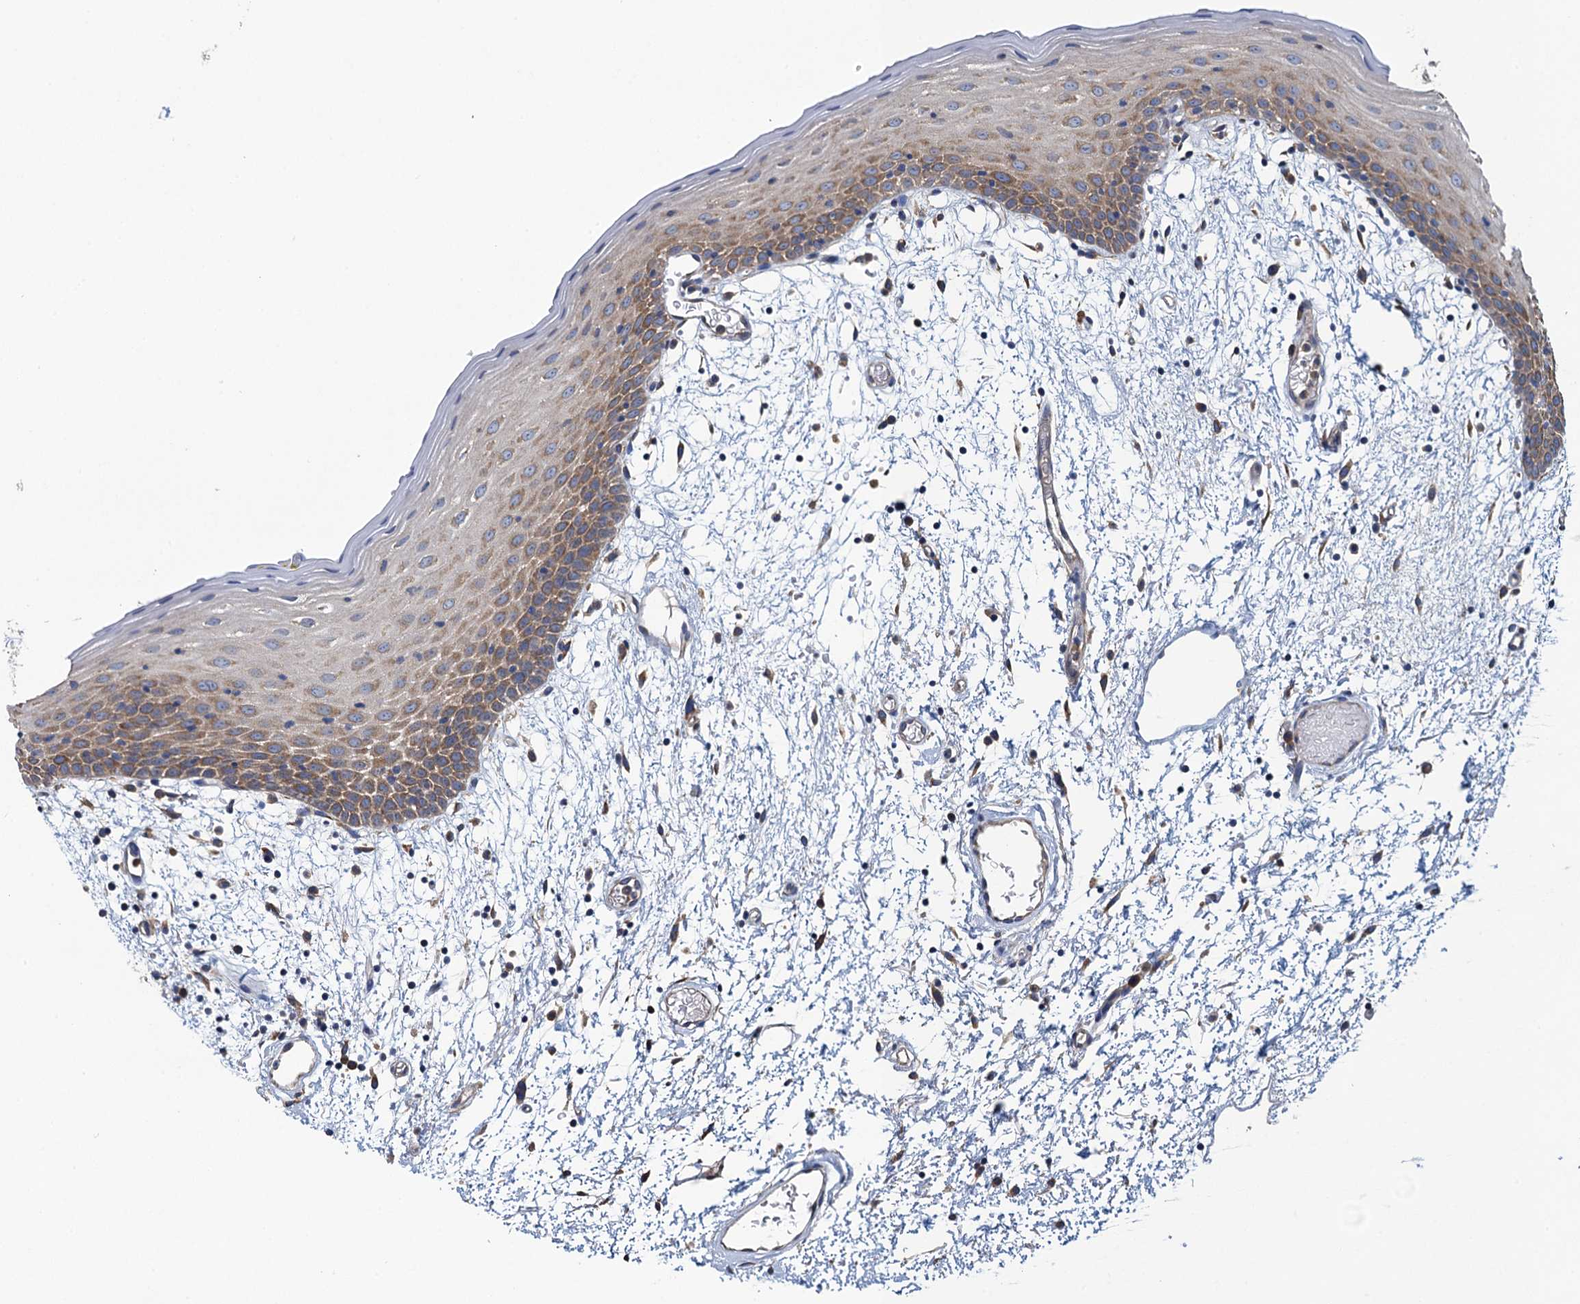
{"staining": {"intensity": "moderate", "quantity": ">75%", "location": "cytoplasmic/membranous"}, "tissue": "oral mucosa", "cell_type": "Squamous epithelial cells", "image_type": "normal", "snomed": [{"axis": "morphology", "description": "Normal tissue, NOS"}, {"axis": "topography", "description": "Skeletal muscle"}, {"axis": "topography", "description": "Oral tissue"}, {"axis": "topography", "description": "Salivary gland"}, {"axis": "topography", "description": "Peripheral nerve tissue"}], "caption": "Squamous epithelial cells reveal medium levels of moderate cytoplasmic/membranous positivity in about >75% of cells in unremarkable human oral mucosa. (IHC, brightfield microscopy, high magnification).", "gene": "ADCY9", "patient": {"sex": "male", "age": 54}}